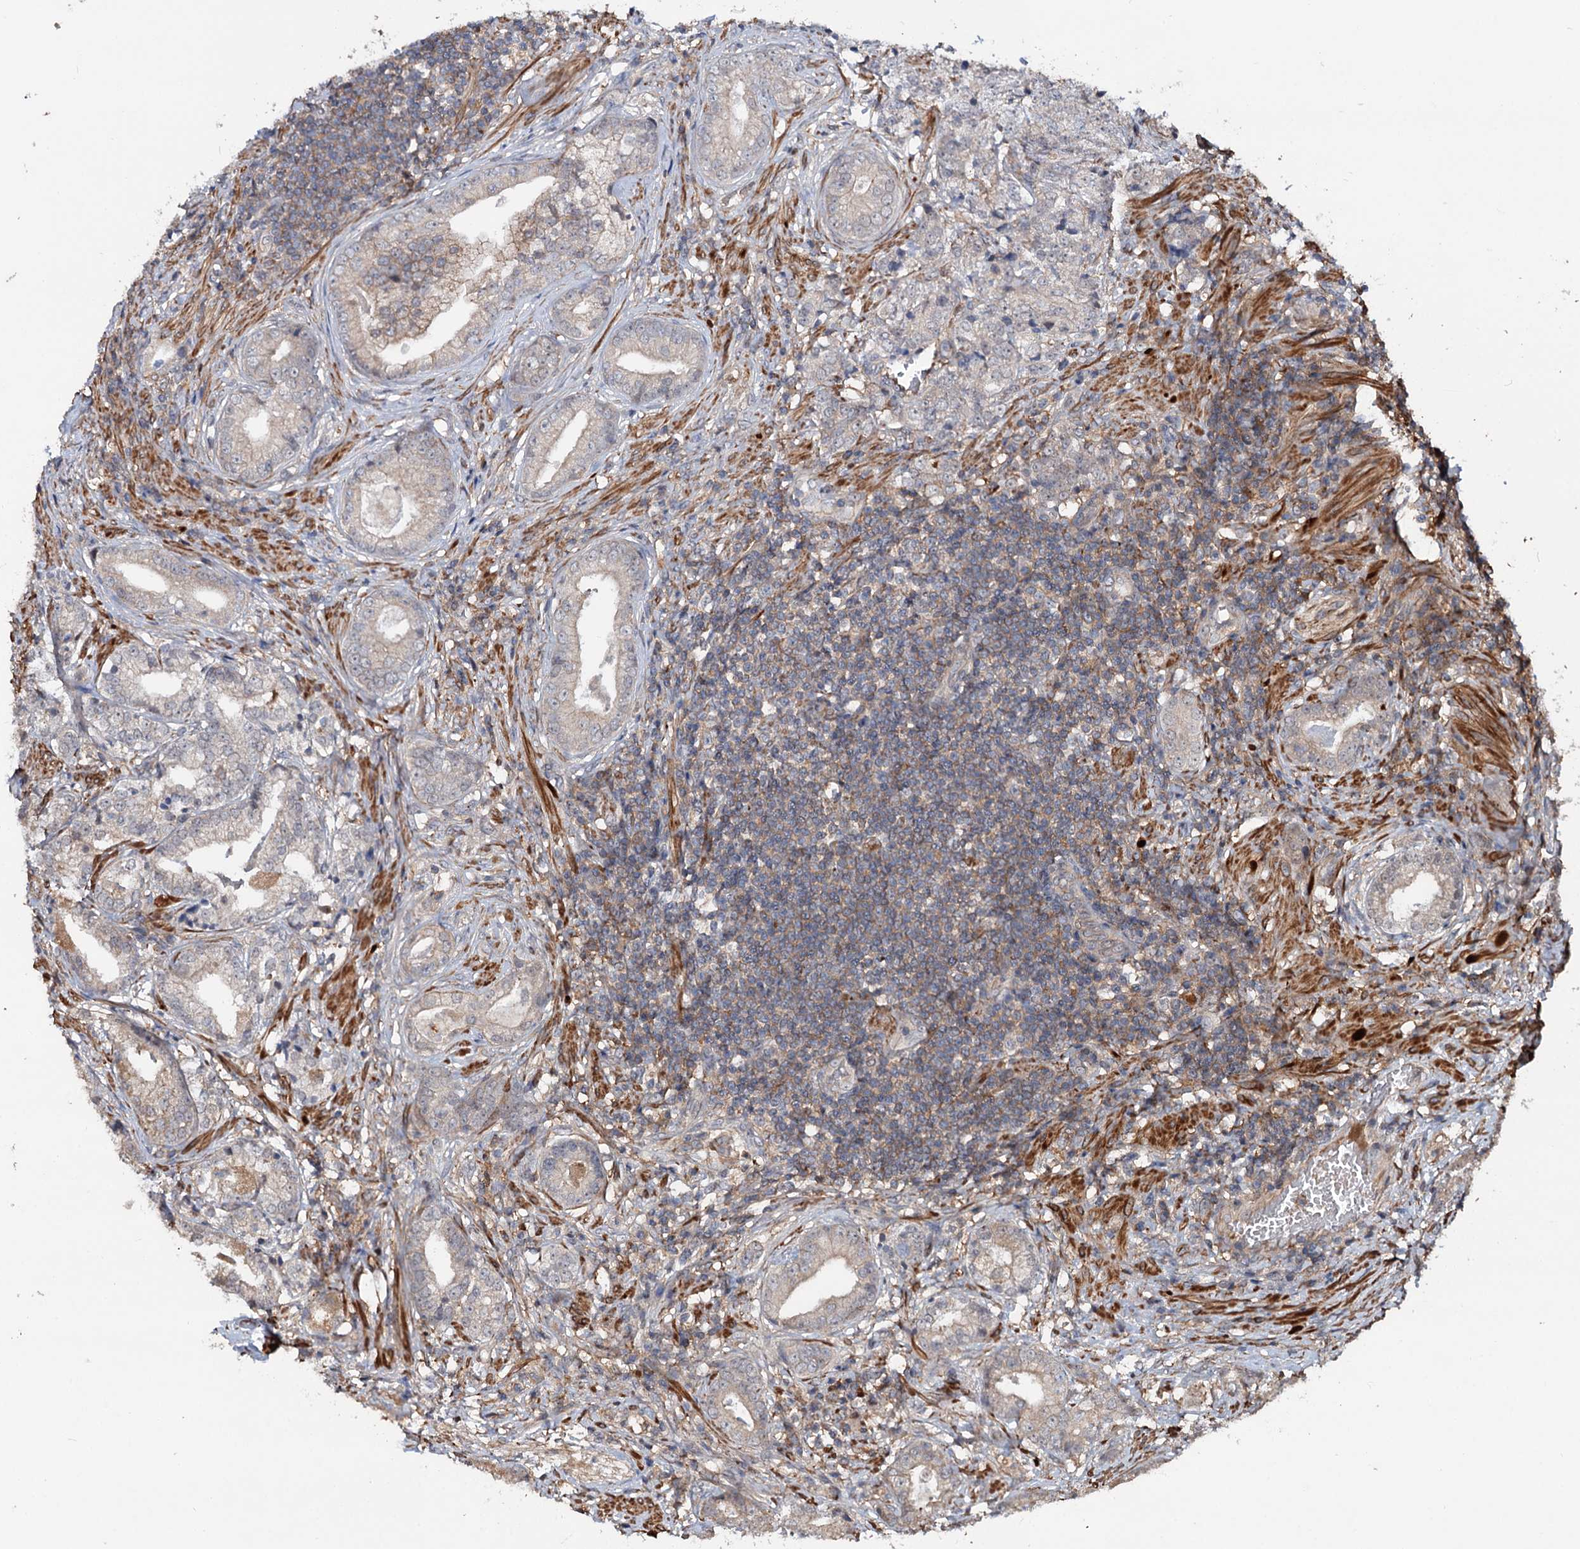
{"staining": {"intensity": "weak", "quantity": "<25%", "location": "cytoplasmic/membranous"}, "tissue": "prostate cancer", "cell_type": "Tumor cells", "image_type": "cancer", "snomed": [{"axis": "morphology", "description": "Adenocarcinoma, High grade"}, {"axis": "topography", "description": "Prostate"}], "caption": "Micrograph shows no significant protein expression in tumor cells of prostate cancer.", "gene": "GRIP1", "patient": {"sex": "male", "age": 69}}